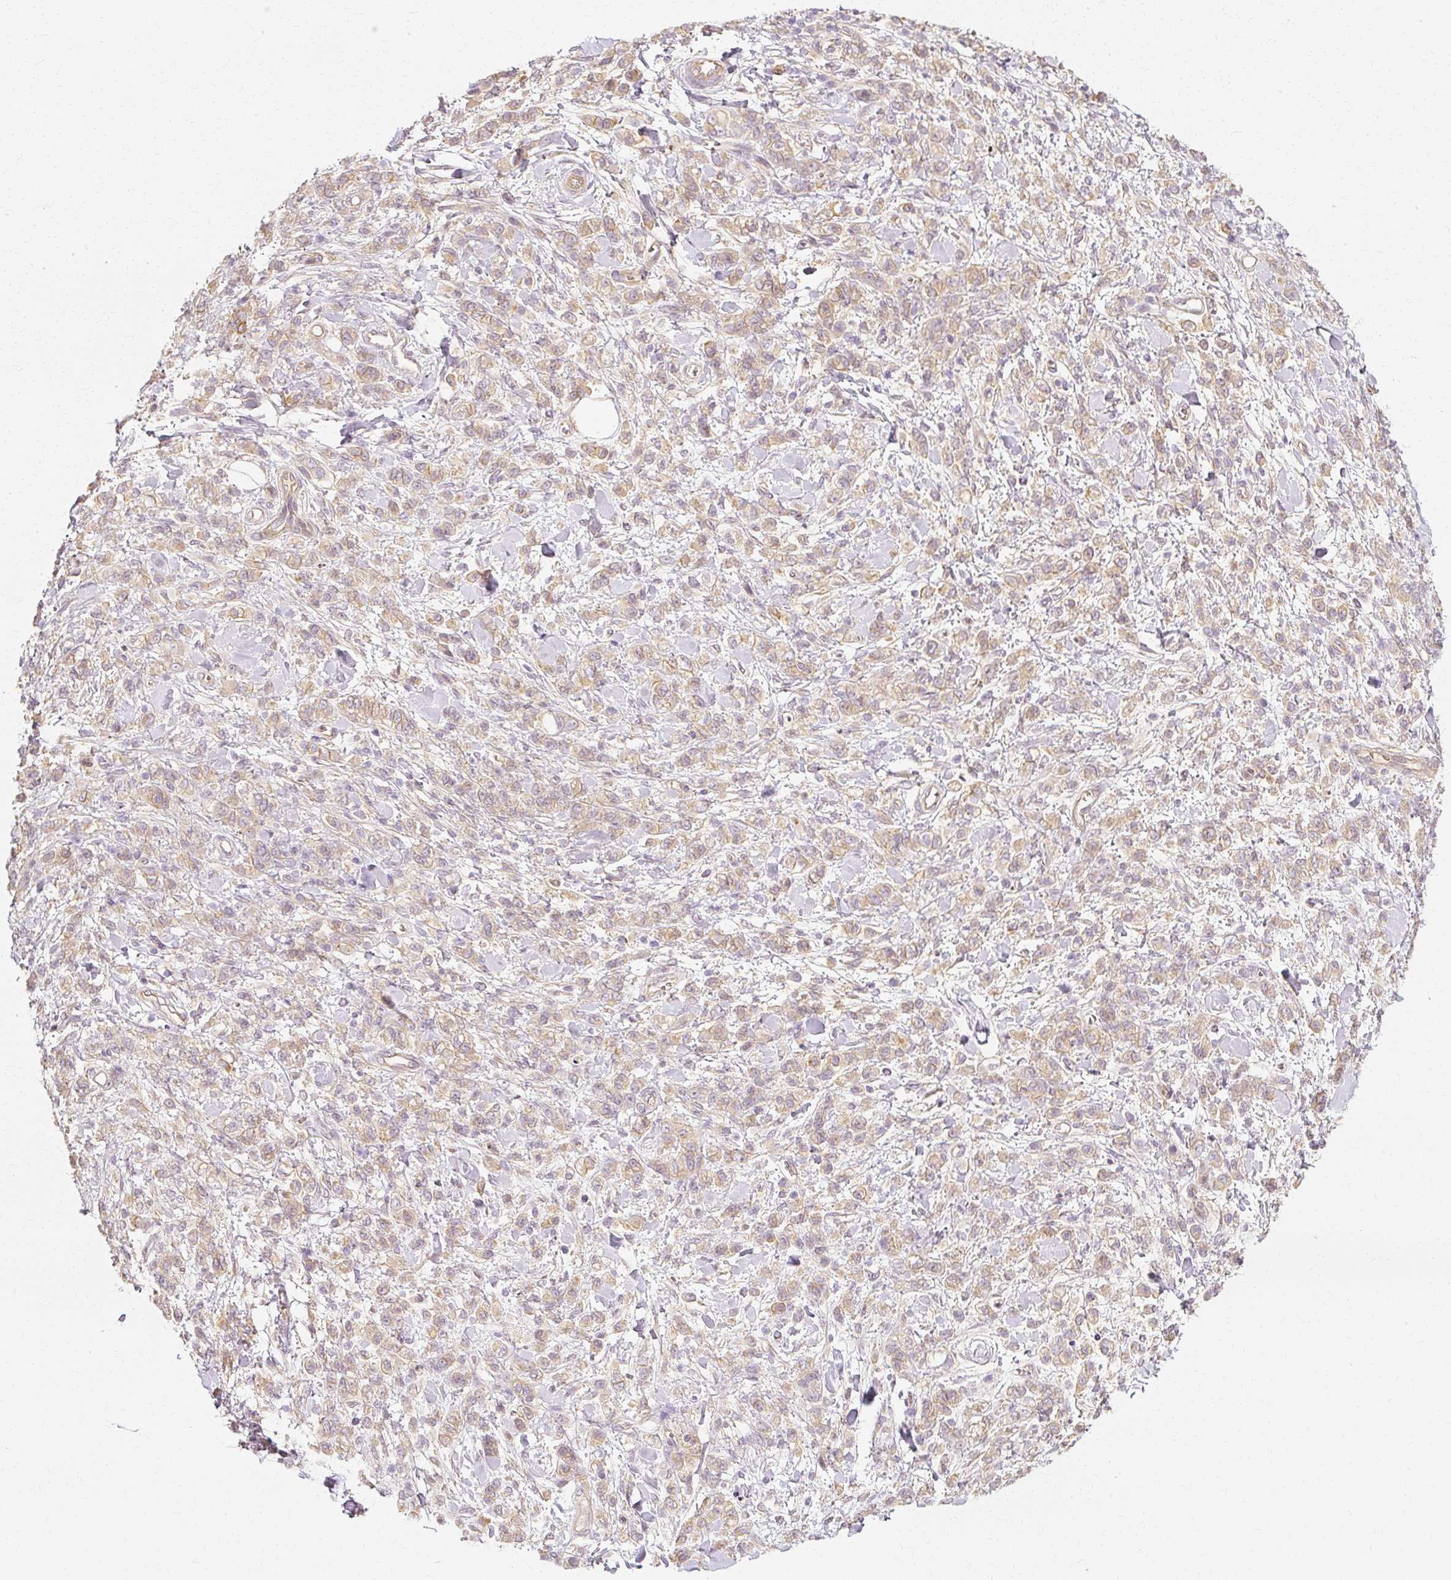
{"staining": {"intensity": "weak", "quantity": "25%-75%", "location": "cytoplasmic/membranous"}, "tissue": "stomach cancer", "cell_type": "Tumor cells", "image_type": "cancer", "snomed": [{"axis": "morphology", "description": "Adenocarcinoma, NOS"}, {"axis": "topography", "description": "Stomach"}], "caption": "Immunohistochemistry image of stomach cancer (adenocarcinoma) stained for a protein (brown), which shows low levels of weak cytoplasmic/membranous staining in about 25%-75% of tumor cells.", "gene": "GNAQ", "patient": {"sex": "male", "age": 77}}